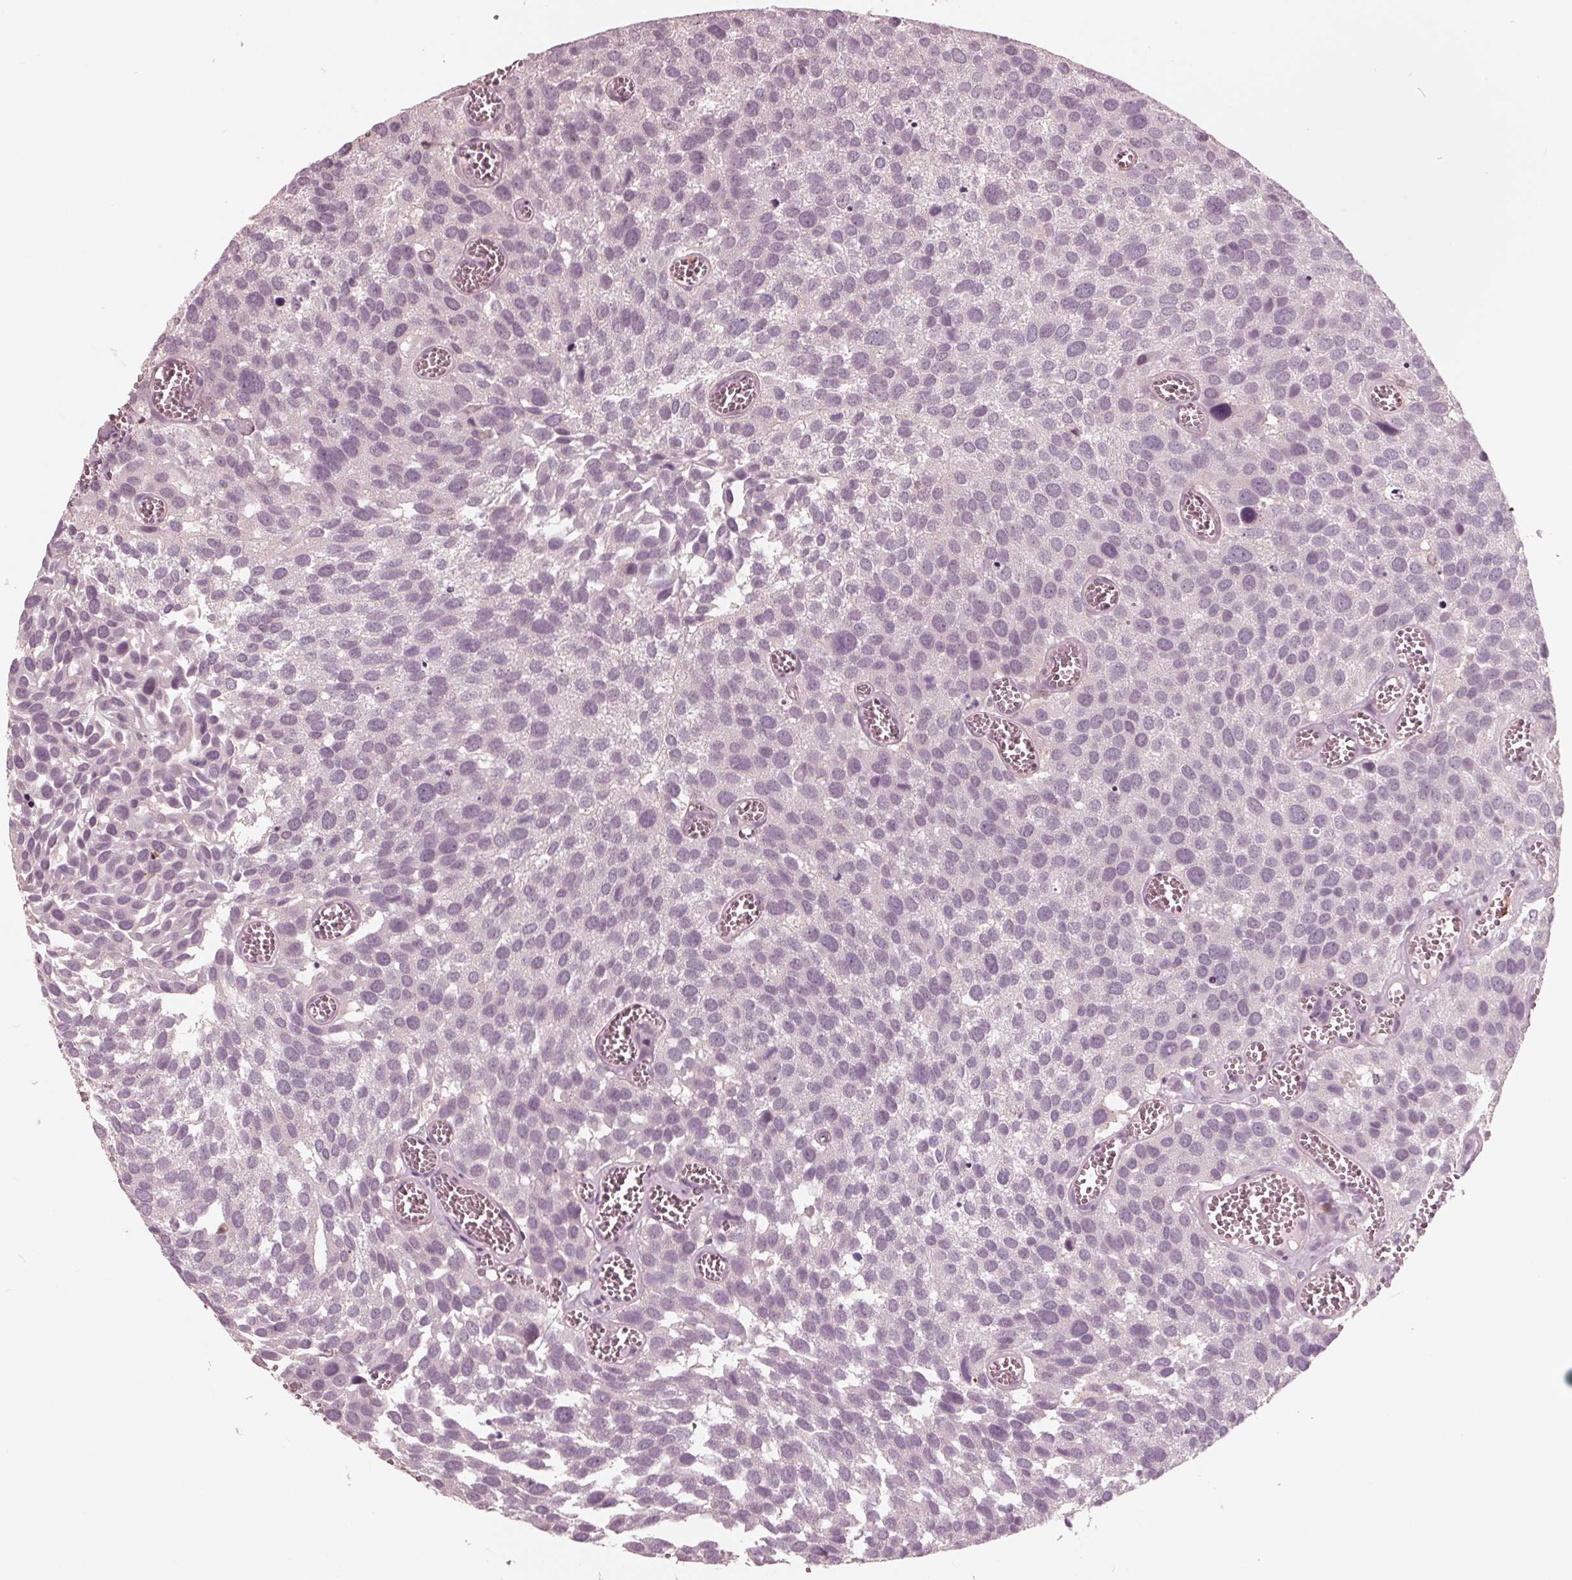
{"staining": {"intensity": "negative", "quantity": "none", "location": "none"}, "tissue": "urothelial cancer", "cell_type": "Tumor cells", "image_type": "cancer", "snomed": [{"axis": "morphology", "description": "Urothelial carcinoma, Low grade"}, {"axis": "topography", "description": "Urinary bladder"}], "caption": "Tumor cells are negative for protein expression in human urothelial cancer.", "gene": "ING3", "patient": {"sex": "female", "age": 69}}